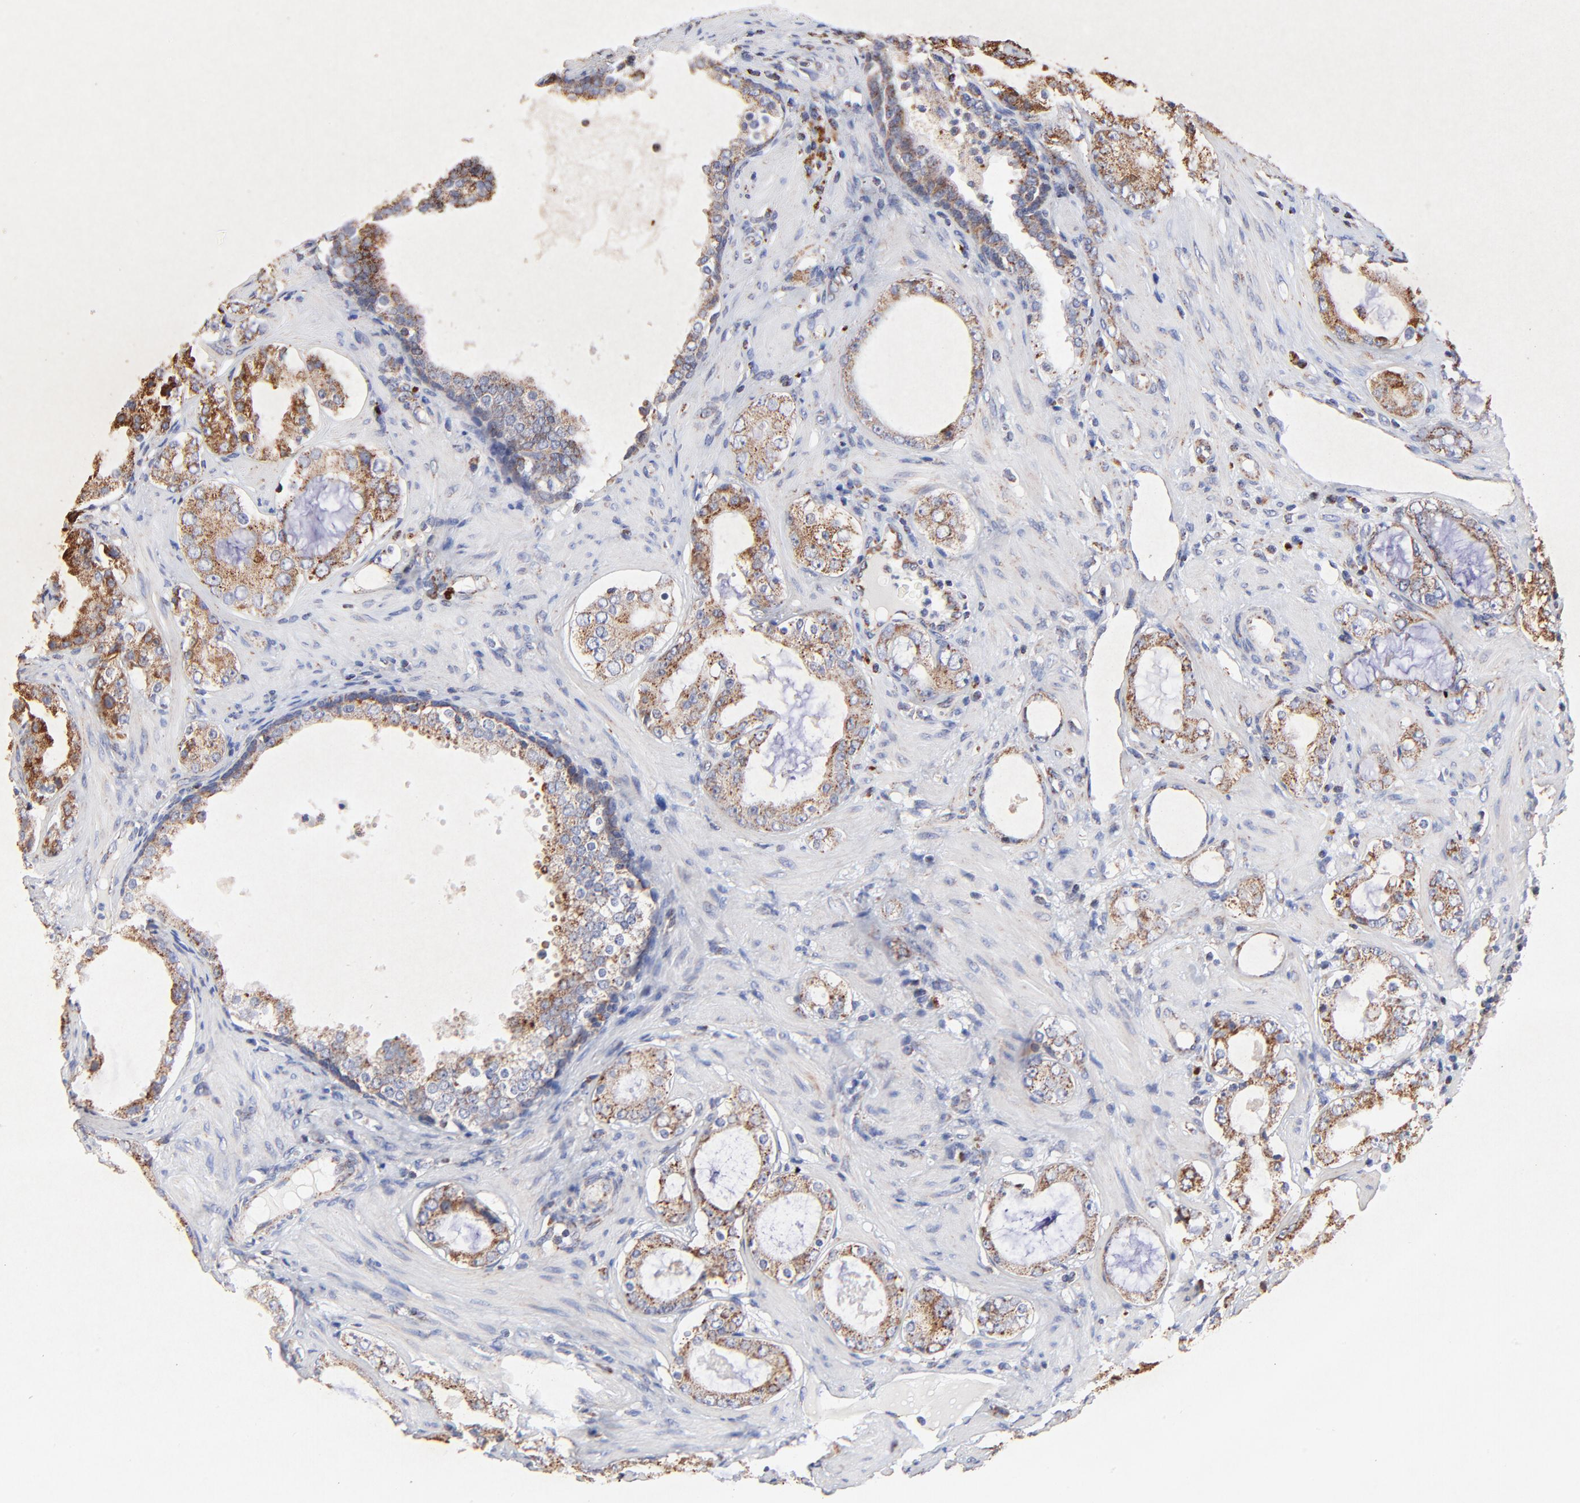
{"staining": {"intensity": "moderate", "quantity": ">75%", "location": "cytoplasmic/membranous"}, "tissue": "prostate cancer", "cell_type": "Tumor cells", "image_type": "cancer", "snomed": [{"axis": "morphology", "description": "Adenocarcinoma, Medium grade"}, {"axis": "topography", "description": "Prostate"}], "caption": "IHC image of neoplastic tissue: human prostate cancer (medium-grade adenocarcinoma) stained using immunohistochemistry reveals medium levels of moderate protein expression localized specifically in the cytoplasmic/membranous of tumor cells, appearing as a cytoplasmic/membranous brown color.", "gene": "SSBP1", "patient": {"sex": "male", "age": 73}}